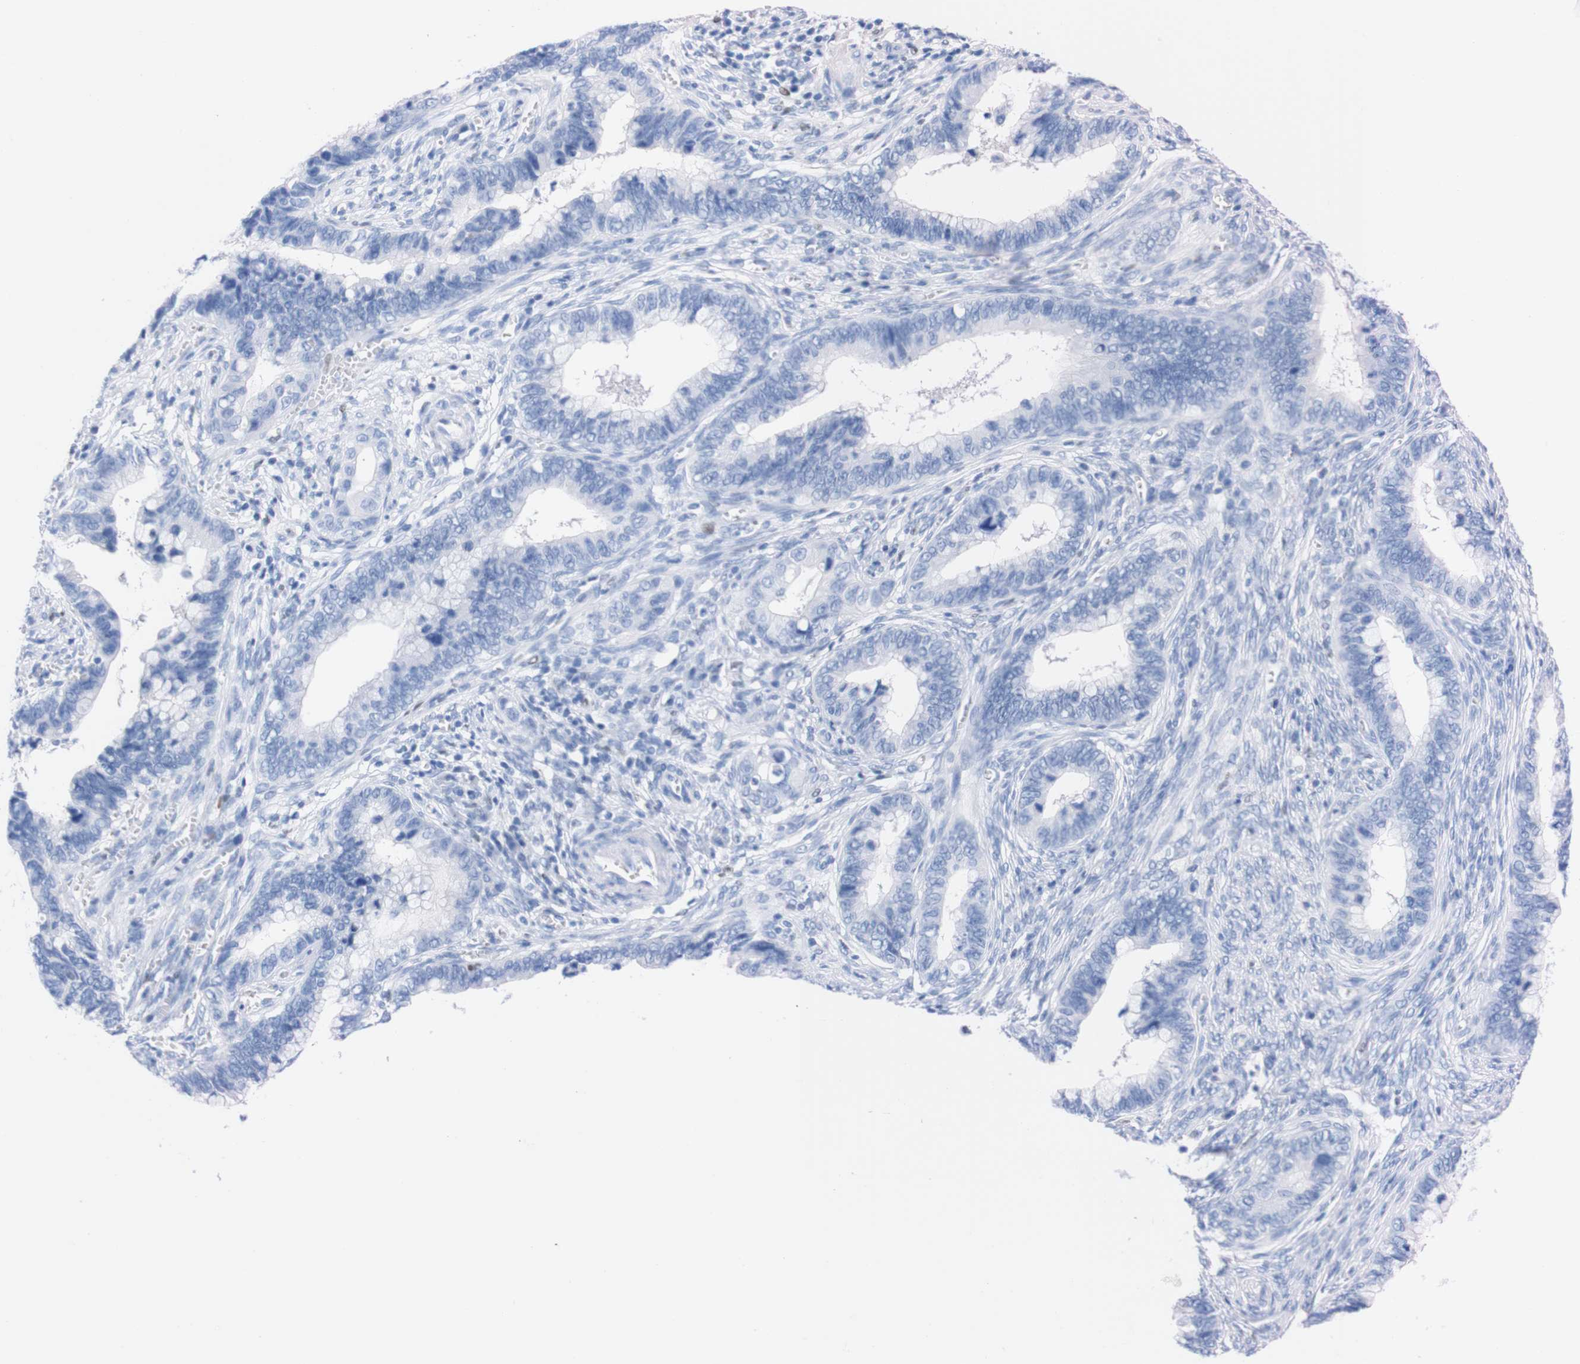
{"staining": {"intensity": "negative", "quantity": "none", "location": "none"}, "tissue": "cervical cancer", "cell_type": "Tumor cells", "image_type": "cancer", "snomed": [{"axis": "morphology", "description": "Adenocarcinoma, NOS"}, {"axis": "topography", "description": "Cervix"}], "caption": "DAB immunohistochemical staining of adenocarcinoma (cervical) demonstrates no significant staining in tumor cells. (Brightfield microscopy of DAB immunohistochemistry (IHC) at high magnification).", "gene": "P2RY12", "patient": {"sex": "female", "age": 44}}